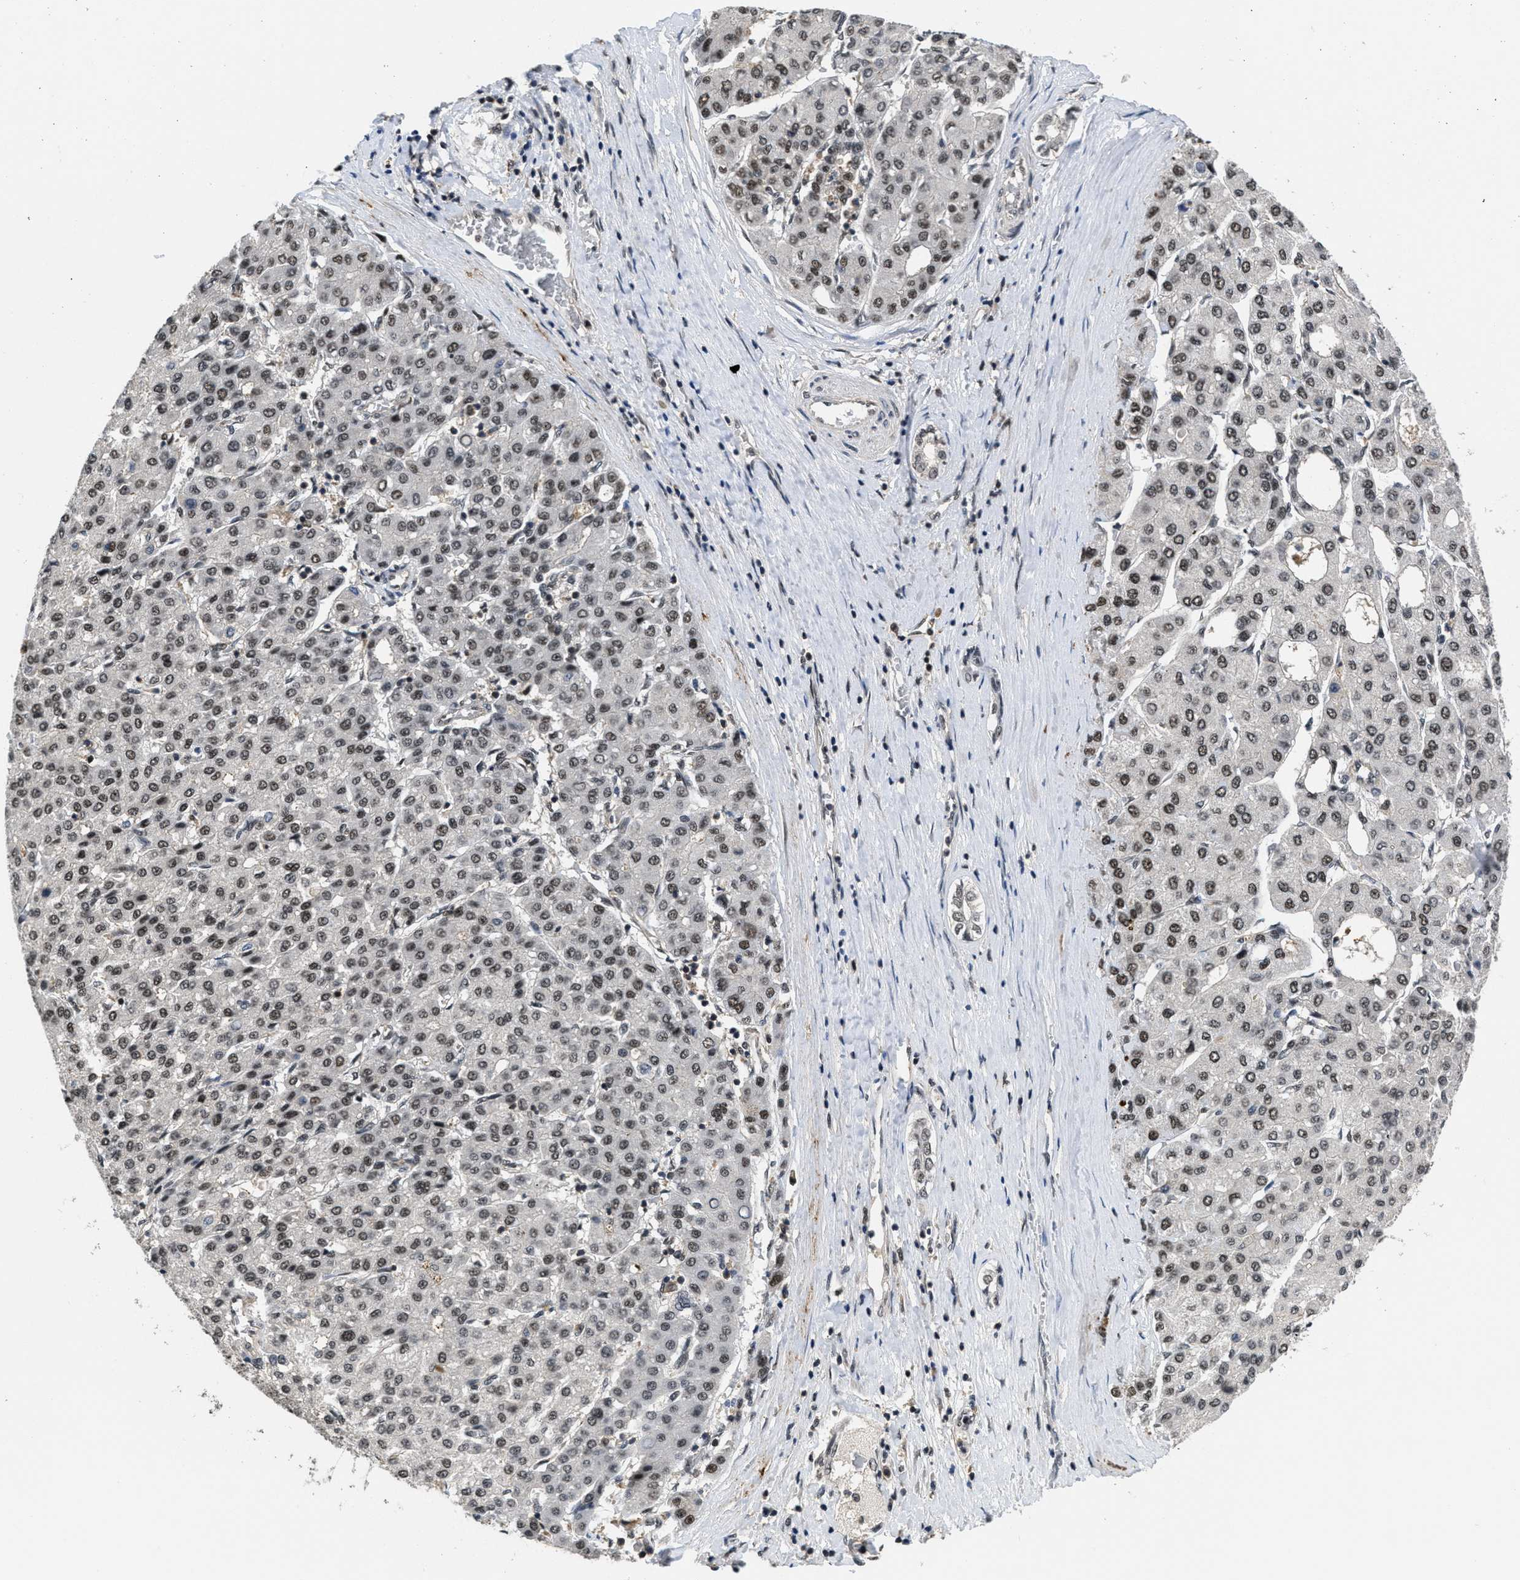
{"staining": {"intensity": "moderate", "quantity": ">75%", "location": "nuclear"}, "tissue": "liver cancer", "cell_type": "Tumor cells", "image_type": "cancer", "snomed": [{"axis": "morphology", "description": "Carcinoma, Hepatocellular, NOS"}, {"axis": "topography", "description": "Liver"}], "caption": "Immunohistochemistry (IHC) (DAB (3,3'-diaminobenzidine)) staining of liver cancer (hepatocellular carcinoma) exhibits moderate nuclear protein positivity in about >75% of tumor cells. (DAB (3,3'-diaminobenzidine) = brown stain, brightfield microscopy at high magnification).", "gene": "CUL4B", "patient": {"sex": "male", "age": 65}}